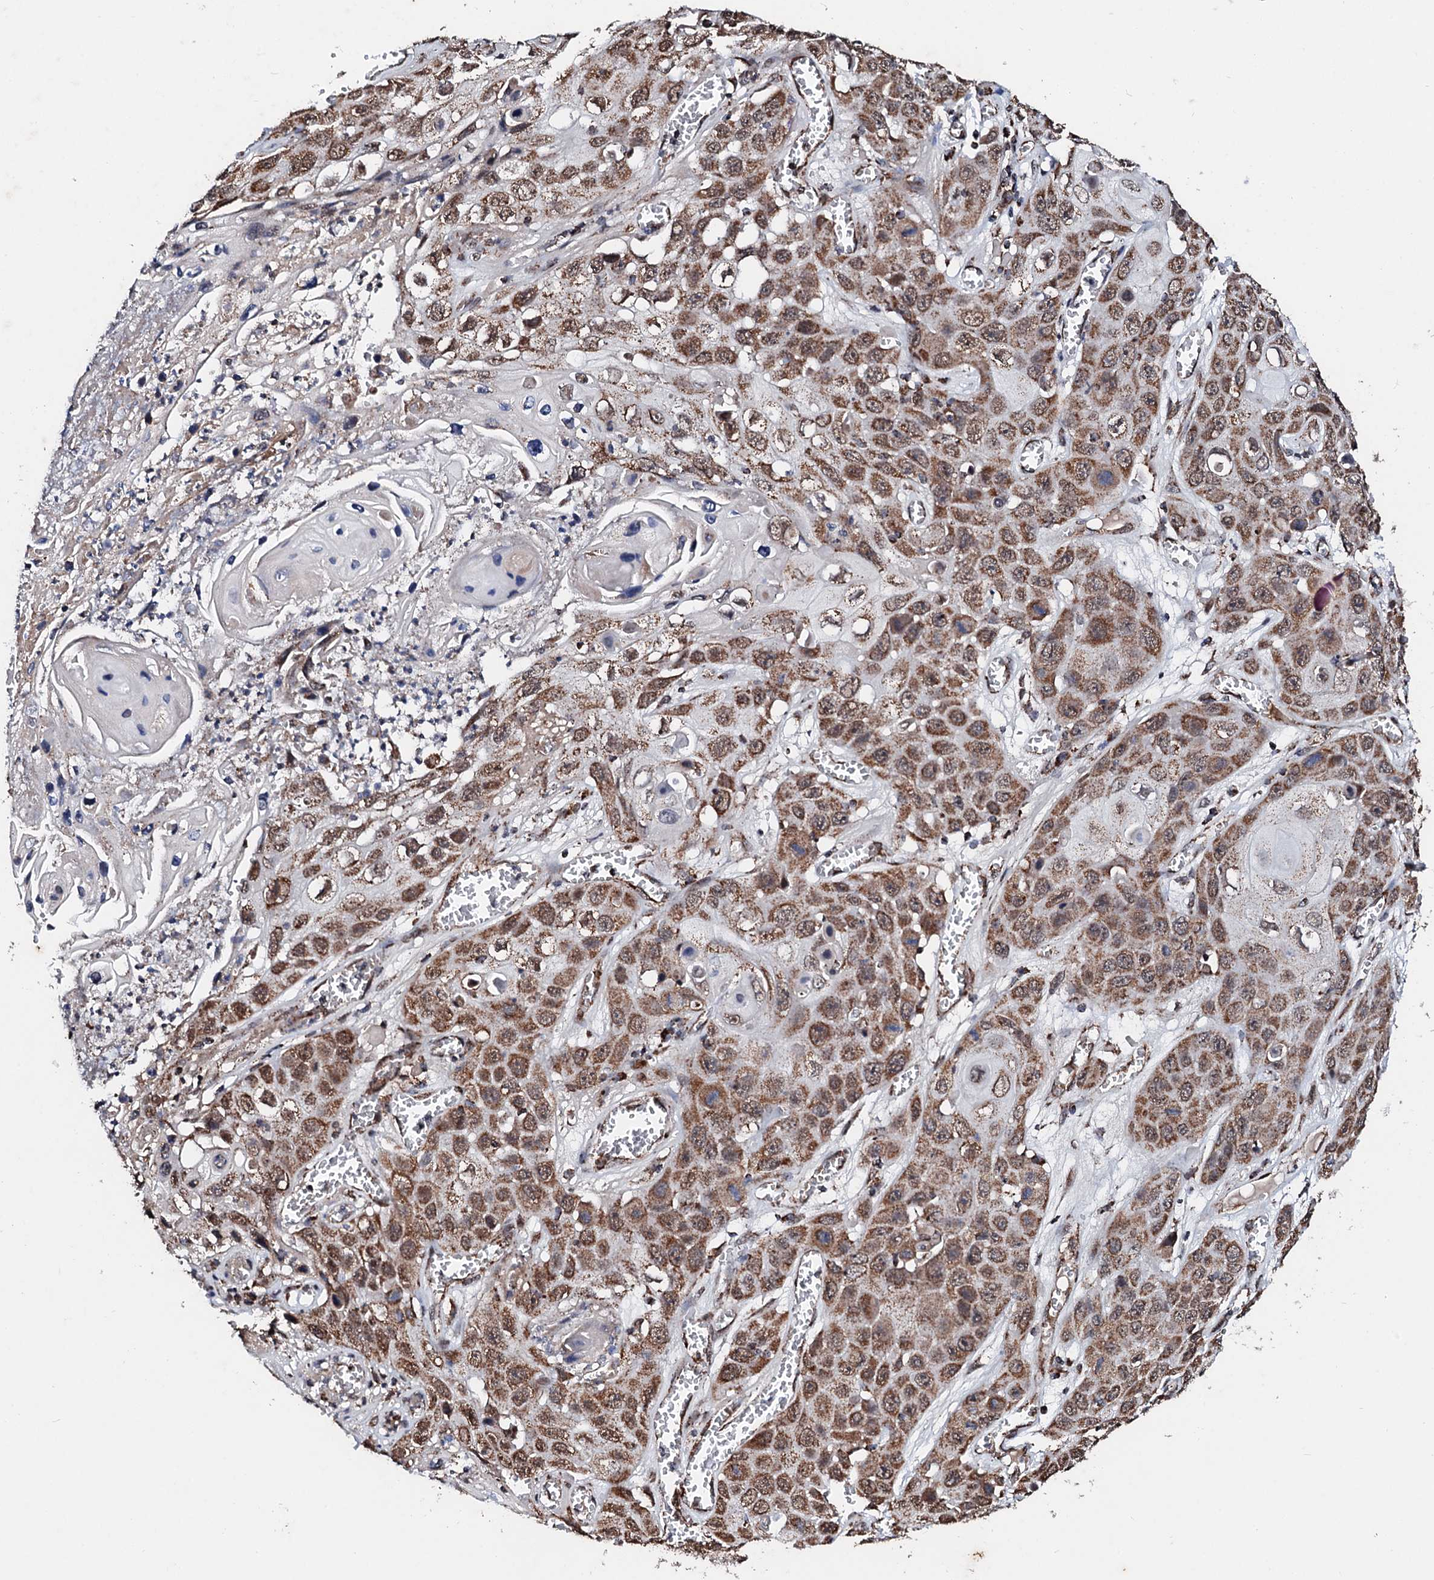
{"staining": {"intensity": "moderate", "quantity": ">75%", "location": "cytoplasmic/membranous"}, "tissue": "skin cancer", "cell_type": "Tumor cells", "image_type": "cancer", "snomed": [{"axis": "morphology", "description": "Squamous cell carcinoma, NOS"}, {"axis": "topography", "description": "Skin"}], "caption": "A histopathology image showing moderate cytoplasmic/membranous staining in approximately >75% of tumor cells in skin squamous cell carcinoma, as visualized by brown immunohistochemical staining.", "gene": "SECISBP2L", "patient": {"sex": "male", "age": 55}}